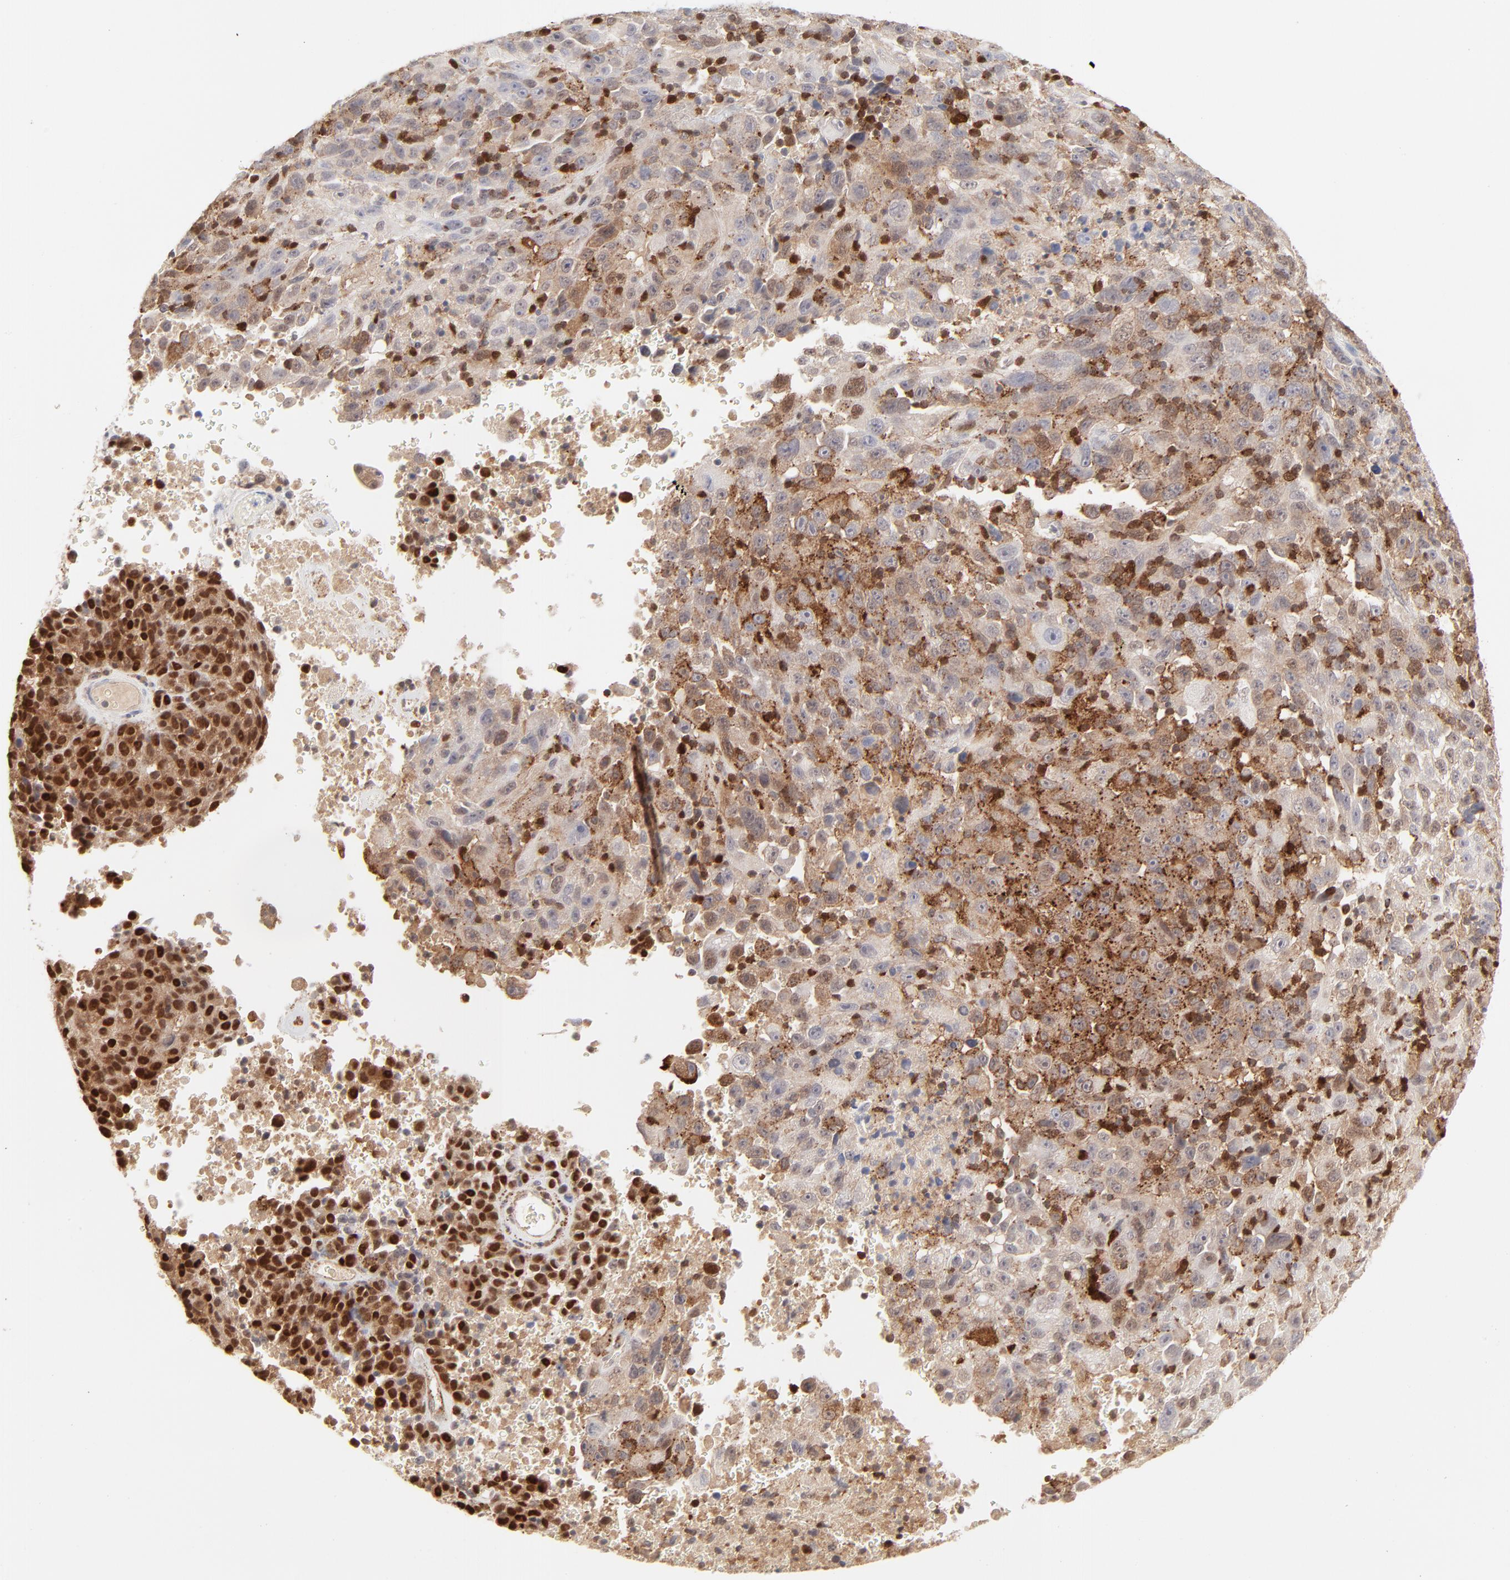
{"staining": {"intensity": "strong", "quantity": "<25%", "location": "cytoplasmic/membranous,nuclear"}, "tissue": "melanoma", "cell_type": "Tumor cells", "image_type": "cancer", "snomed": [{"axis": "morphology", "description": "Malignant melanoma, Metastatic site"}, {"axis": "topography", "description": "Cerebral cortex"}], "caption": "Human malignant melanoma (metastatic site) stained with a brown dye displays strong cytoplasmic/membranous and nuclear positive positivity in about <25% of tumor cells.", "gene": "CDK6", "patient": {"sex": "female", "age": 52}}